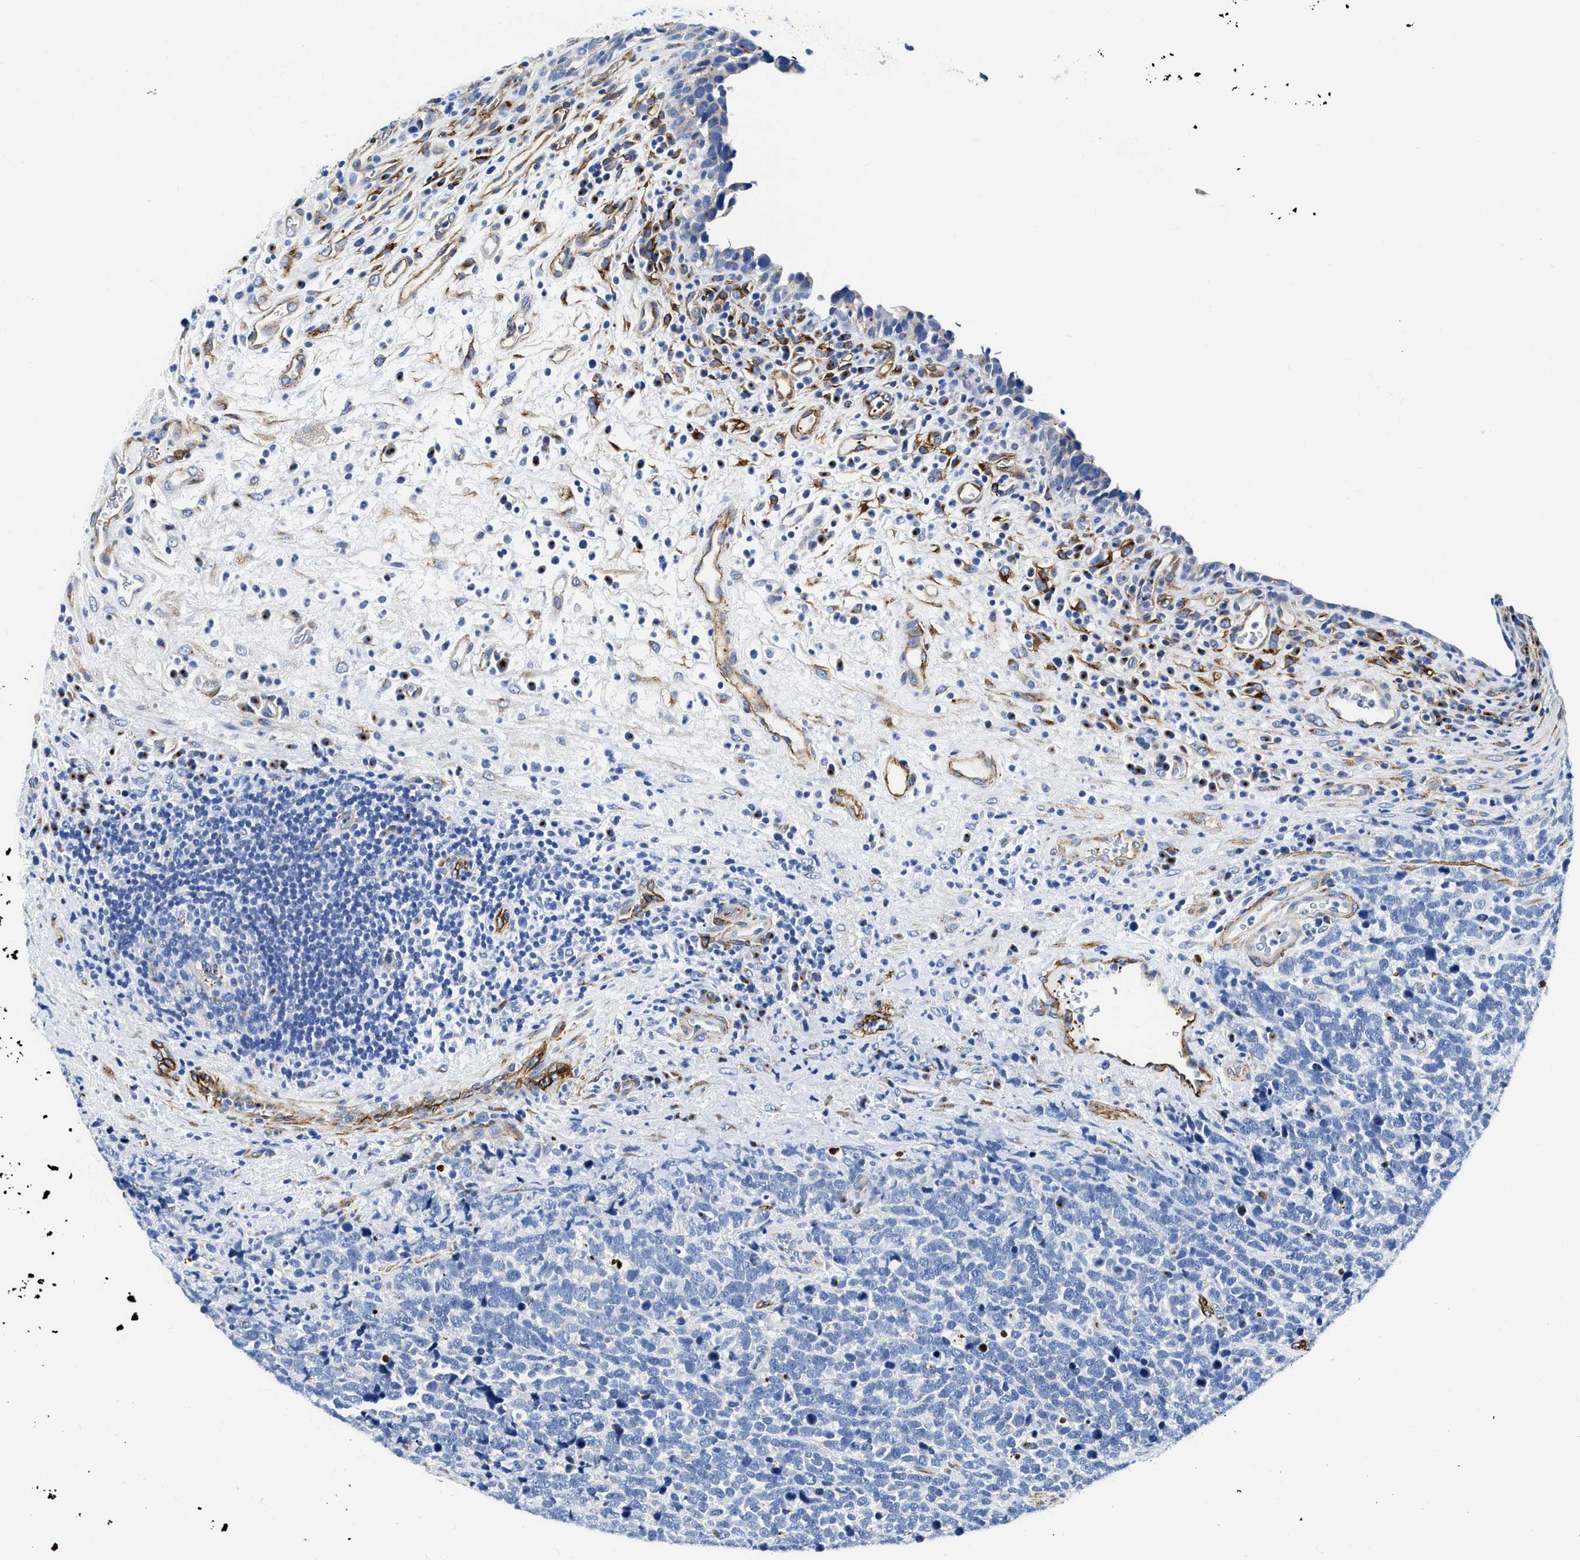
{"staining": {"intensity": "negative", "quantity": "none", "location": "none"}, "tissue": "urothelial cancer", "cell_type": "Tumor cells", "image_type": "cancer", "snomed": [{"axis": "morphology", "description": "Urothelial carcinoma, High grade"}, {"axis": "topography", "description": "Urinary bladder"}], "caption": "A micrograph of urothelial cancer stained for a protein demonstrates no brown staining in tumor cells. (Immunohistochemistry (ihc), brightfield microscopy, high magnification).", "gene": "TVP23B", "patient": {"sex": "female", "age": 82}}